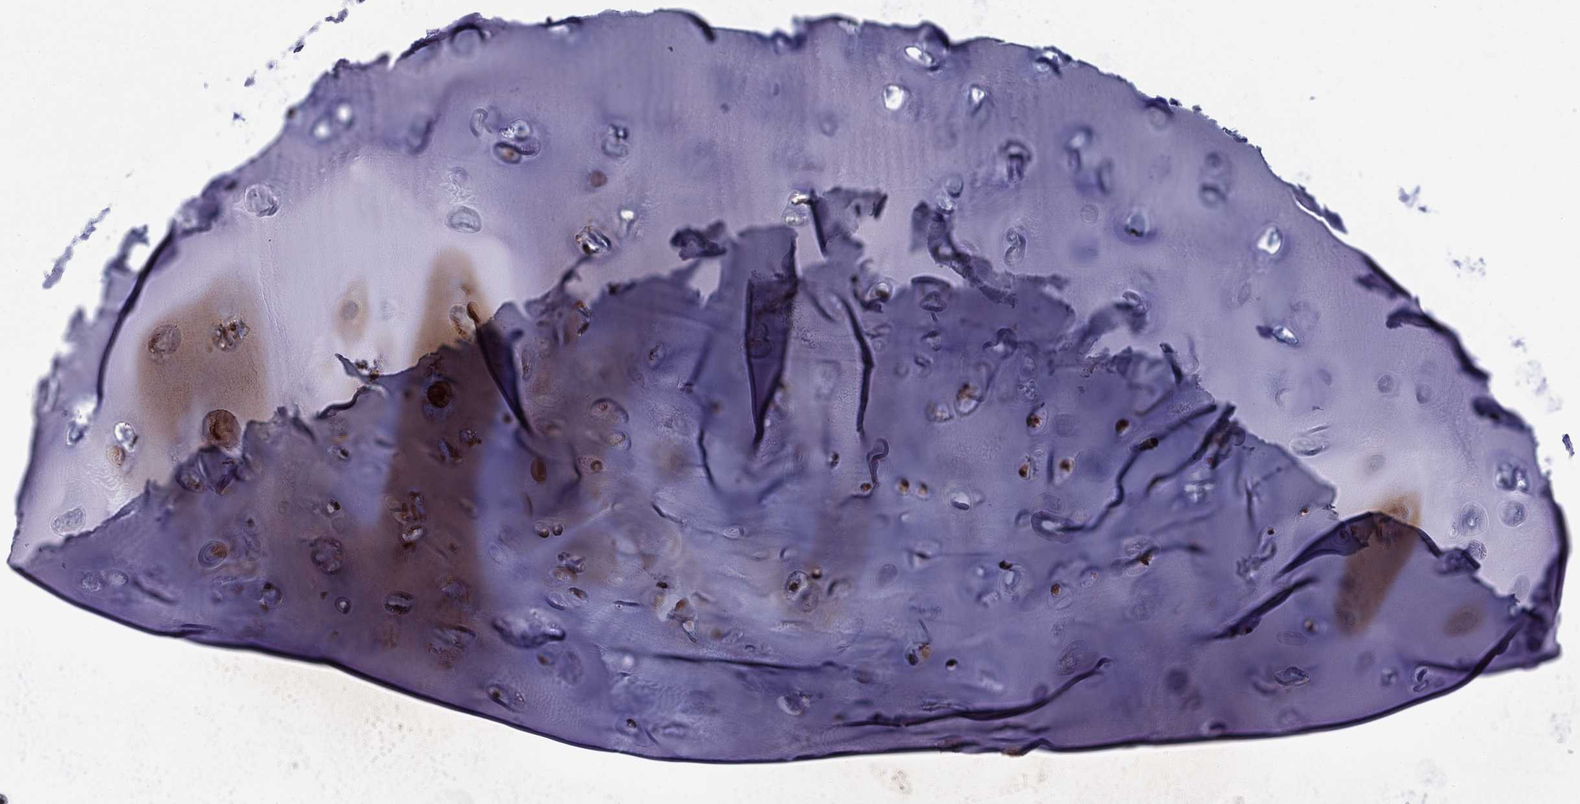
{"staining": {"intensity": "strong", "quantity": "25%-75%", "location": "nuclear"}, "tissue": "soft tissue", "cell_type": "Chondrocytes", "image_type": "normal", "snomed": [{"axis": "morphology", "description": "Normal tissue, NOS"}, {"axis": "topography", "description": "Cartilage tissue"}], "caption": "High-magnification brightfield microscopy of benign soft tissue stained with DAB (3,3'-diaminobenzidine) (brown) and counterstained with hematoxylin (blue). chondrocytes exhibit strong nuclear positivity is seen in approximately25%-75% of cells.", "gene": "DNAJA1", "patient": {"sex": "male", "age": 81}}